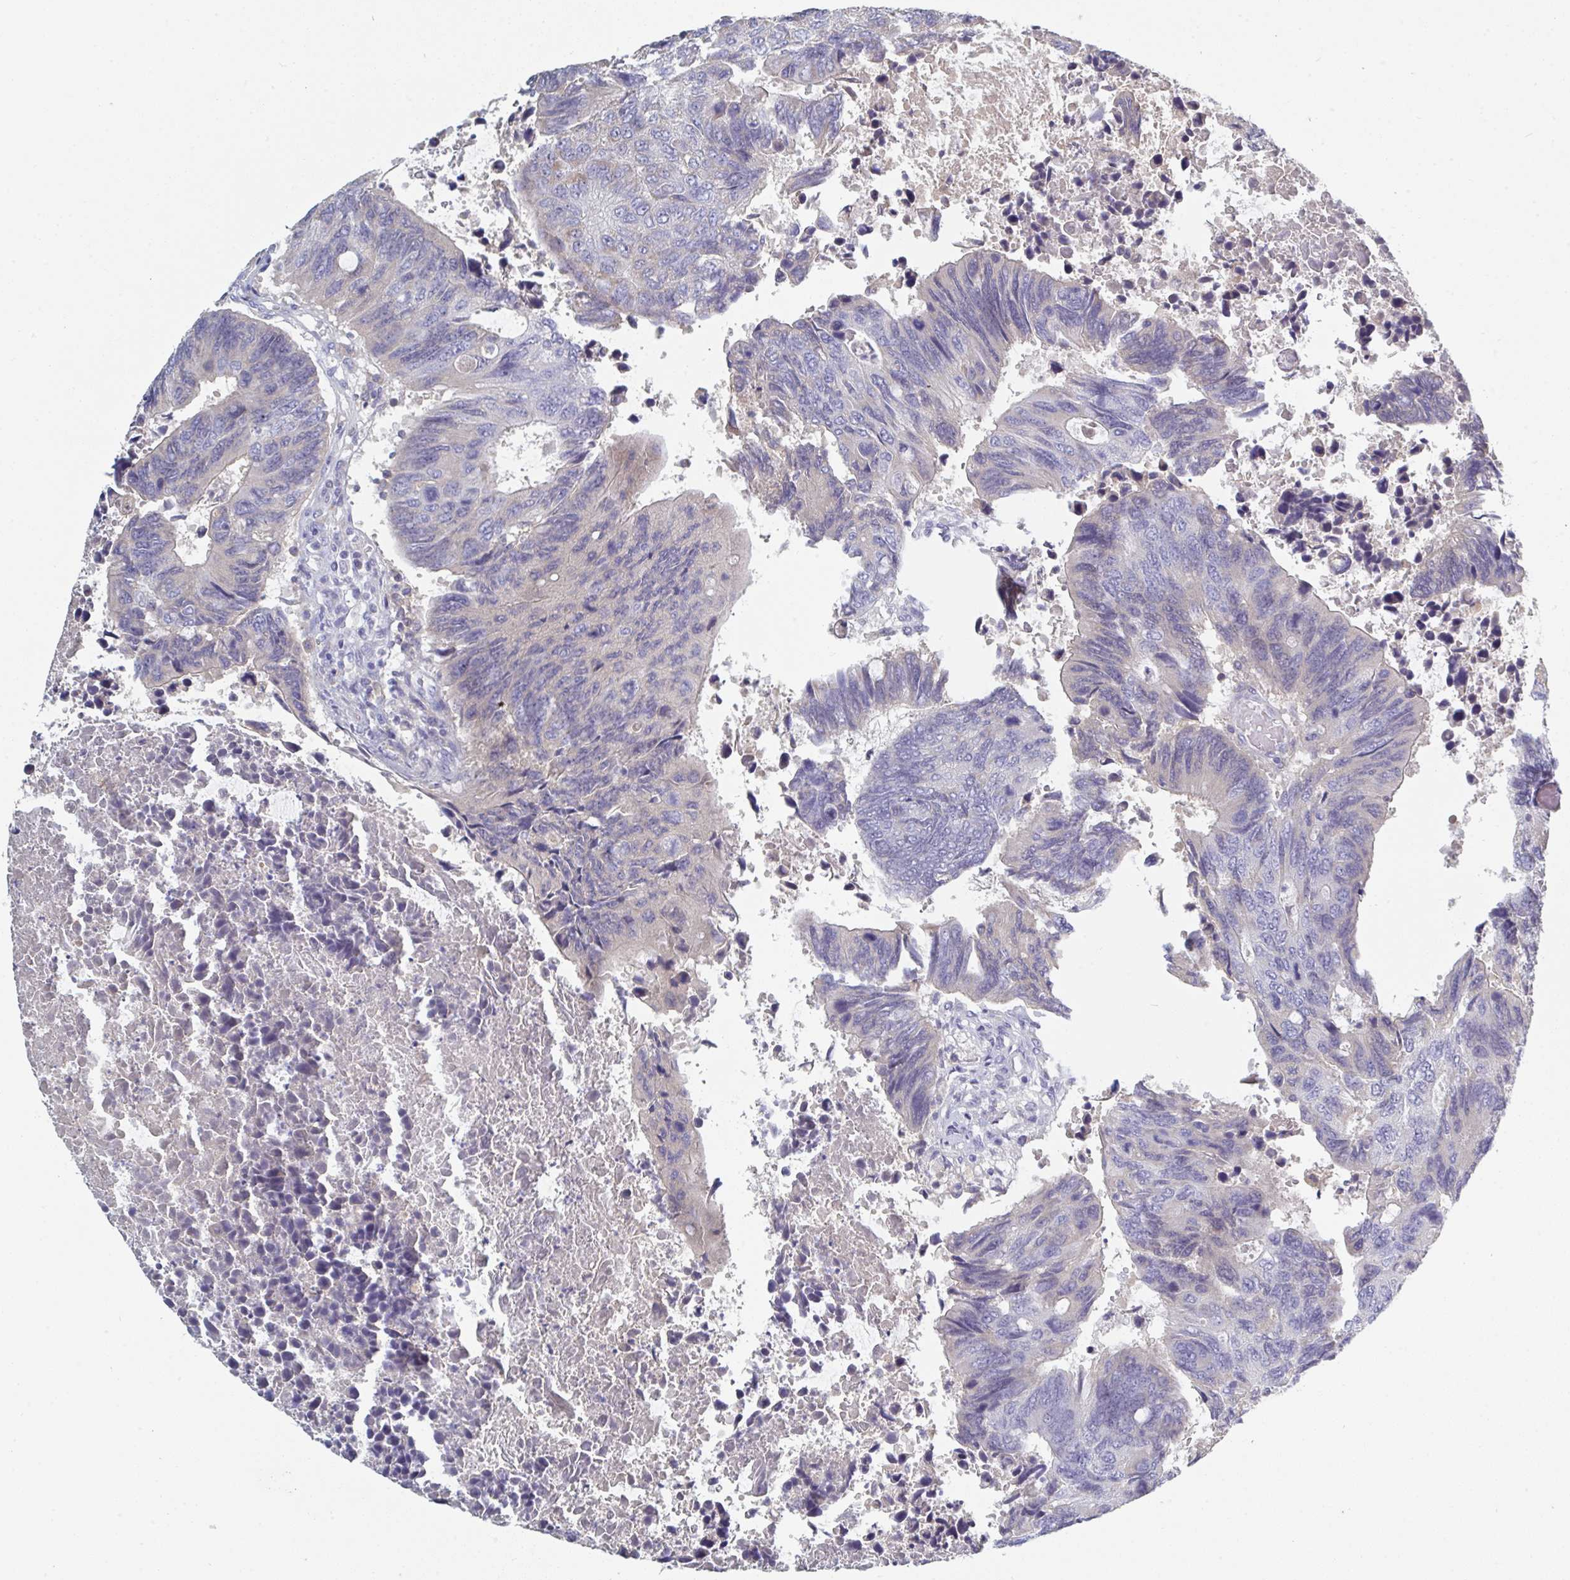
{"staining": {"intensity": "negative", "quantity": "none", "location": "none"}, "tissue": "colorectal cancer", "cell_type": "Tumor cells", "image_type": "cancer", "snomed": [{"axis": "morphology", "description": "Adenocarcinoma, NOS"}, {"axis": "topography", "description": "Colon"}], "caption": "This is an immunohistochemistry (IHC) micrograph of colorectal cancer. There is no expression in tumor cells.", "gene": "HGFAC", "patient": {"sex": "male", "age": 87}}